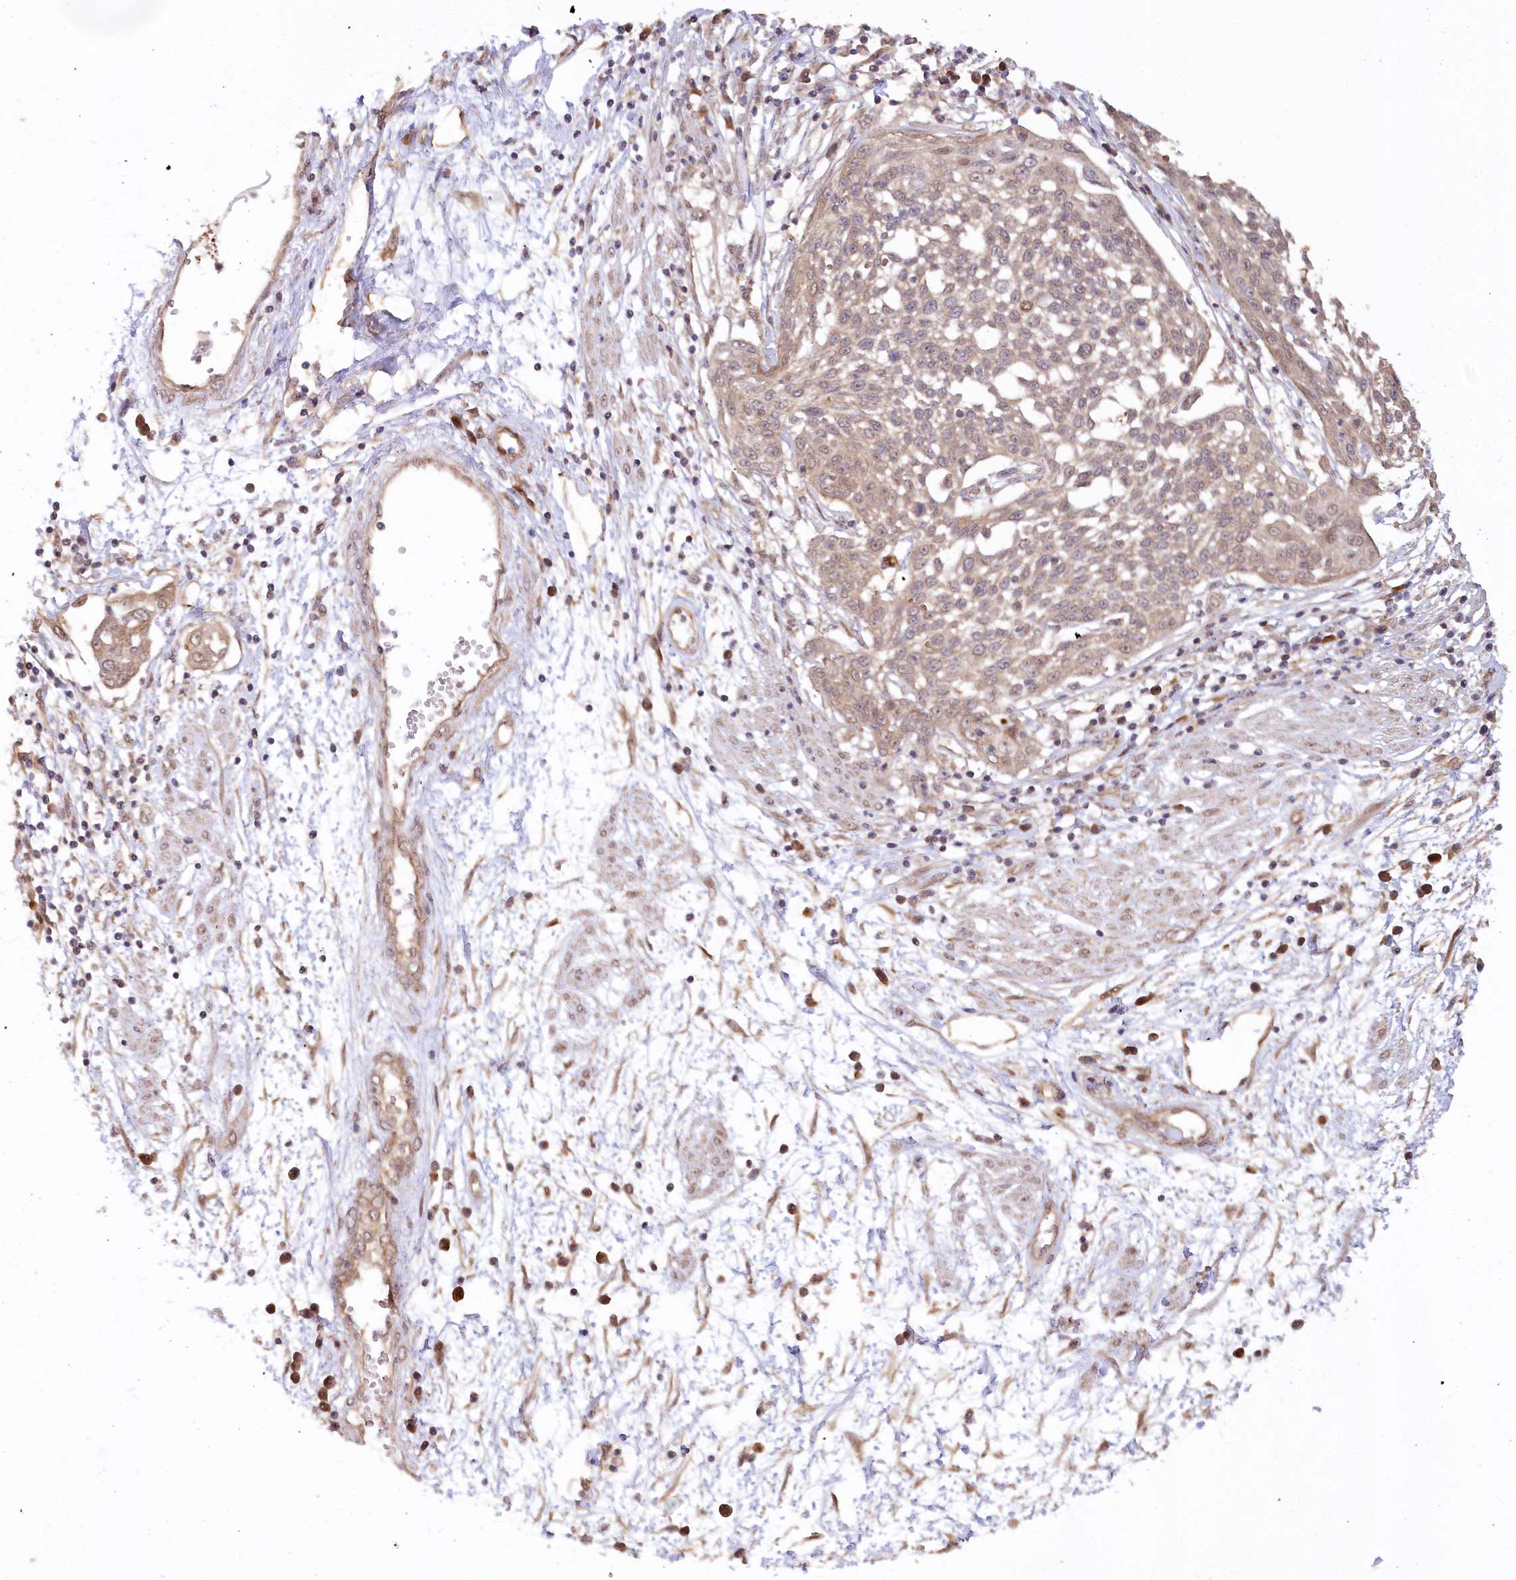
{"staining": {"intensity": "weak", "quantity": ">75%", "location": "cytoplasmic/membranous"}, "tissue": "cervical cancer", "cell_type": "Tumor cells", "image_type": "cancer", "snomed": [{"axis": "morphology", "description": "Squamous cell carcinoma, NOS"}, {"axis": "topography", "description": "Cervix"}], "caption": "Immunohistochemistry (IHC) photomicrograph of neoplastic tissue: human cervical squamous cell carcinoma stained using IHC exhibits low levels of weak protein expression localized specifically in the cytoplasmic/membranous of tumor cells, appearing as a cytoplasmic/membranous brown color.", "gene": "CEP70", "patient": {"sex": "female", "age": 34}}